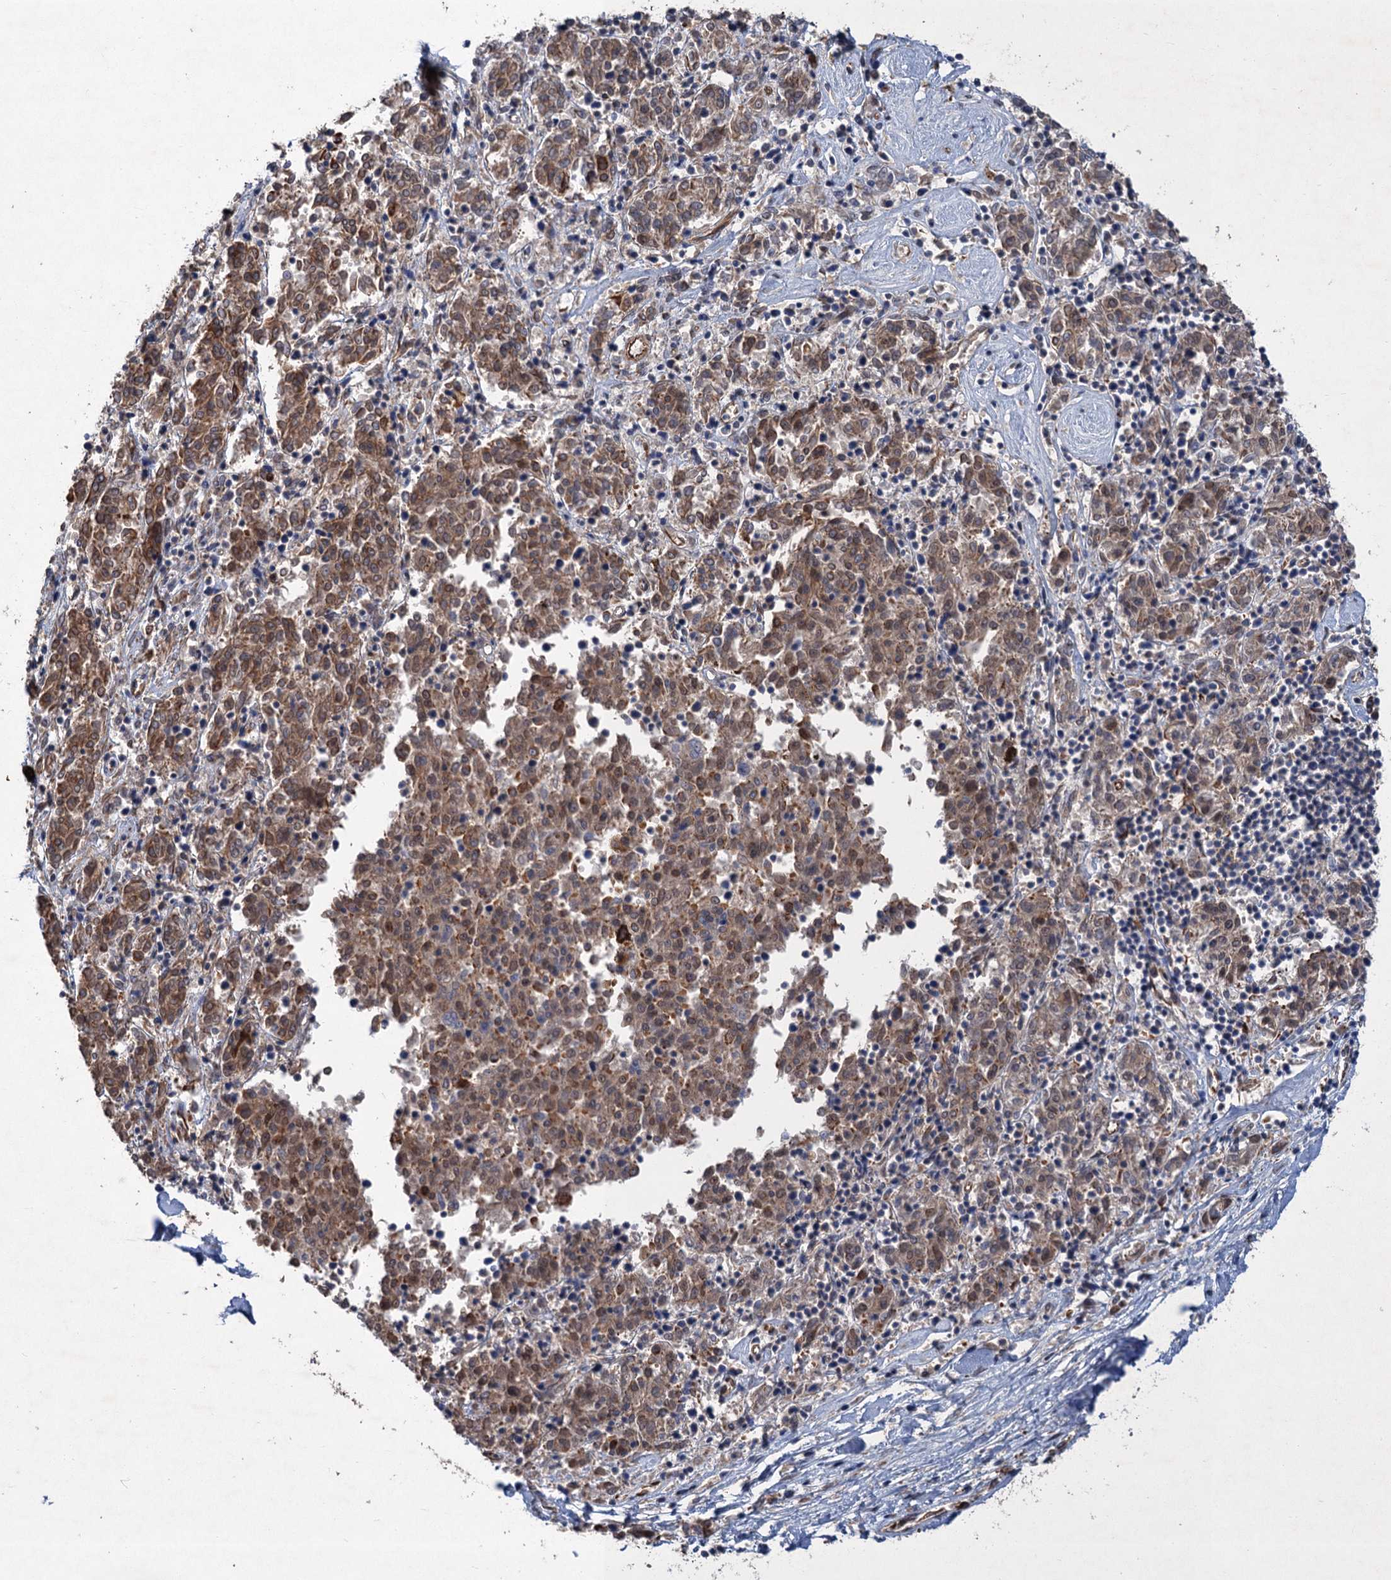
{"staining": {"intensity": "moderate", "quantity": ">75%", "location": "cytoplasmic/membranous"}, "tissue": "melanoma", "cell_type": "Tumor cells", "image_type": "cancer", "snomed": [{"axis": "morphology", "description": "Malignant melanoma, NOS"}, {"axis": "topography", "description": "Skin"}], "caption": "This is a photomicrograph of immunohistochemistry staining of melanoma, which shows moderate staining in the cytoplasmic/membranous of tumor cells.", "gene": "TTC31", "patient": {"sex": "female", "age": 72}}